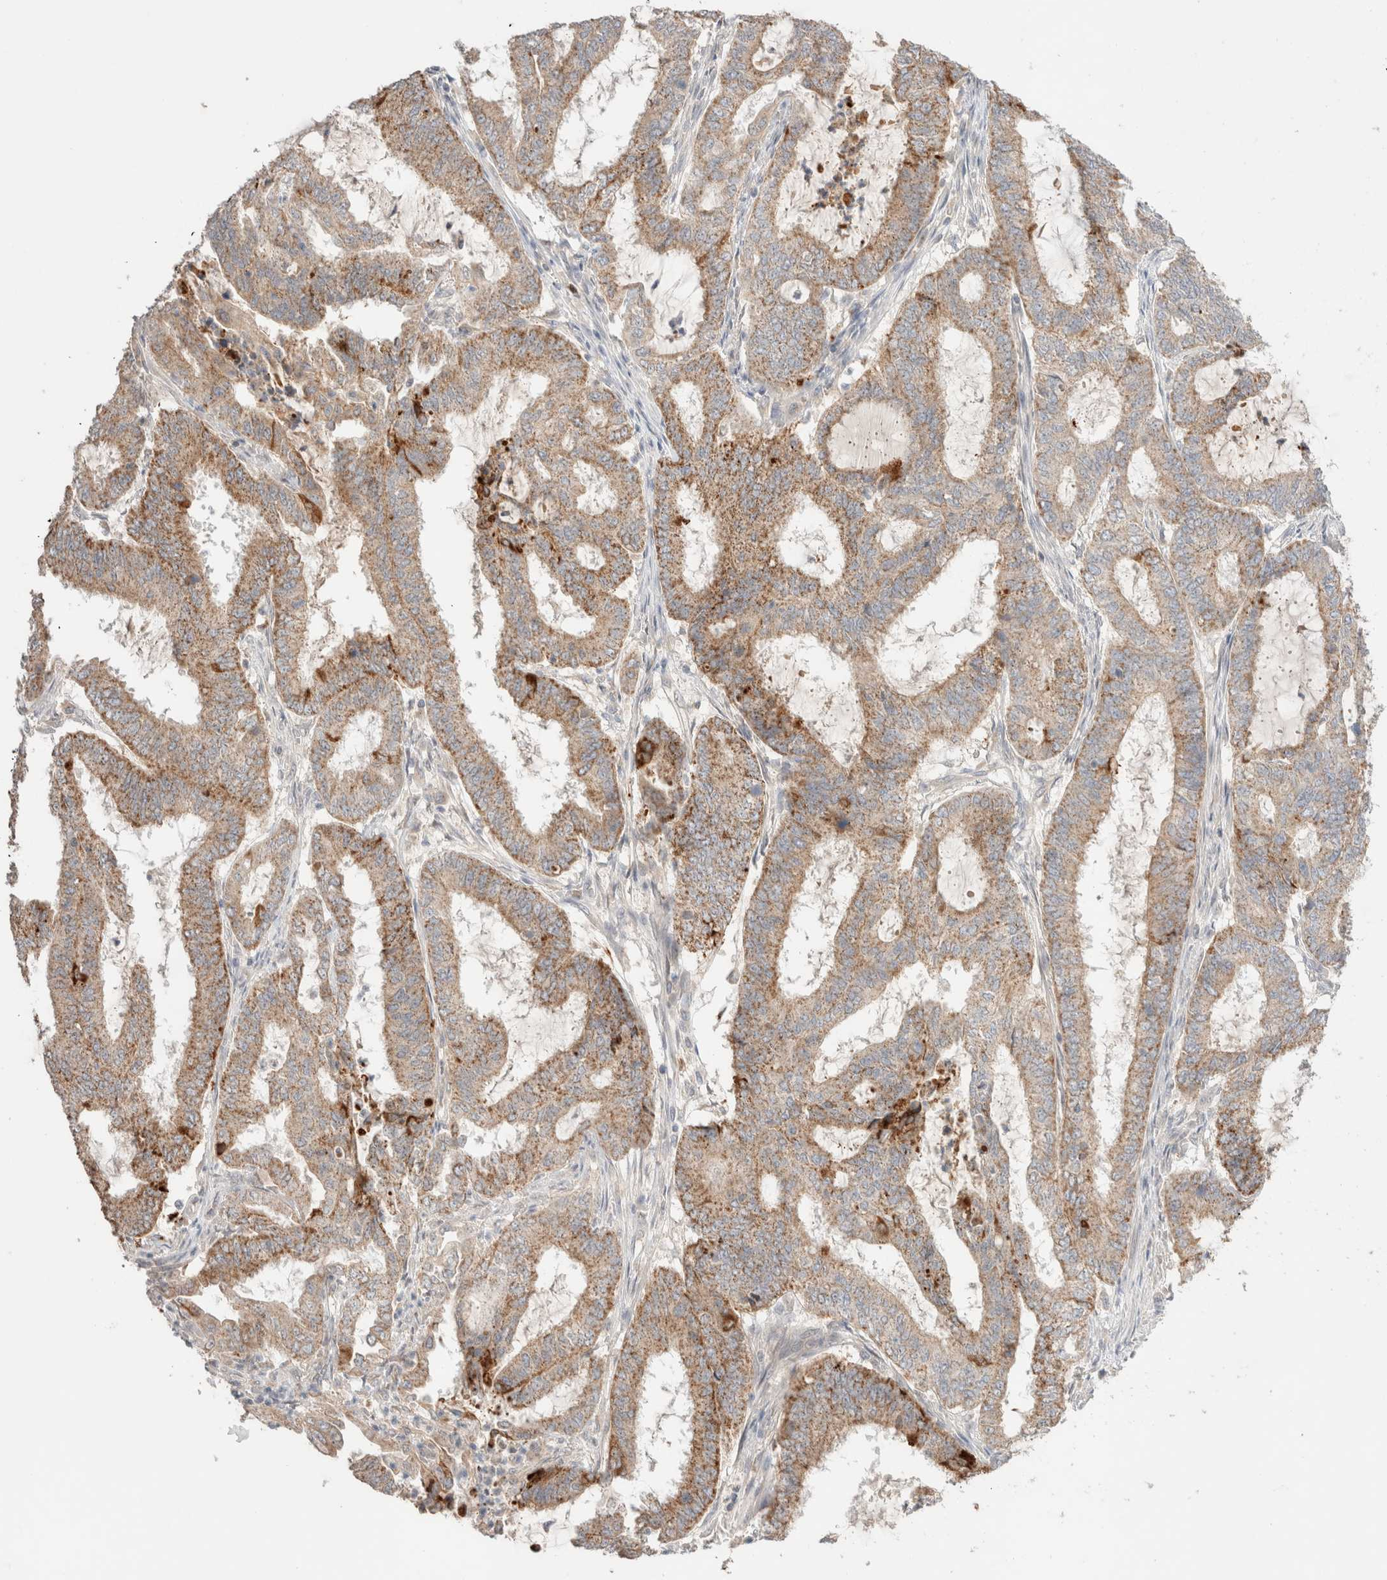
{"staining": {"intensity": "moderate", "quantity": ">75%", "location": "cytoplasmic/membranous"}, "tissue": "endometrial cancer", "cell_type": "Tumor cells", "image_type": "cancer", "snomed": [{"axis": "morphology", "description": "Adenocarcinoma, NOS"}, {"axis": "topography", "description": "Endometrium"}], "caption": "Protein staining exhibits moderate cytoplasmic/membranous expression in approximately >75% of tumor cells in adenocarcinoma (endometrial). (DAB (3,3'-diaminobenzidine) IHC, brown staining for protein, blue staining for nuclei).", "gene": "TRIM41", "patient": {"sex": "female", "age": 51}}